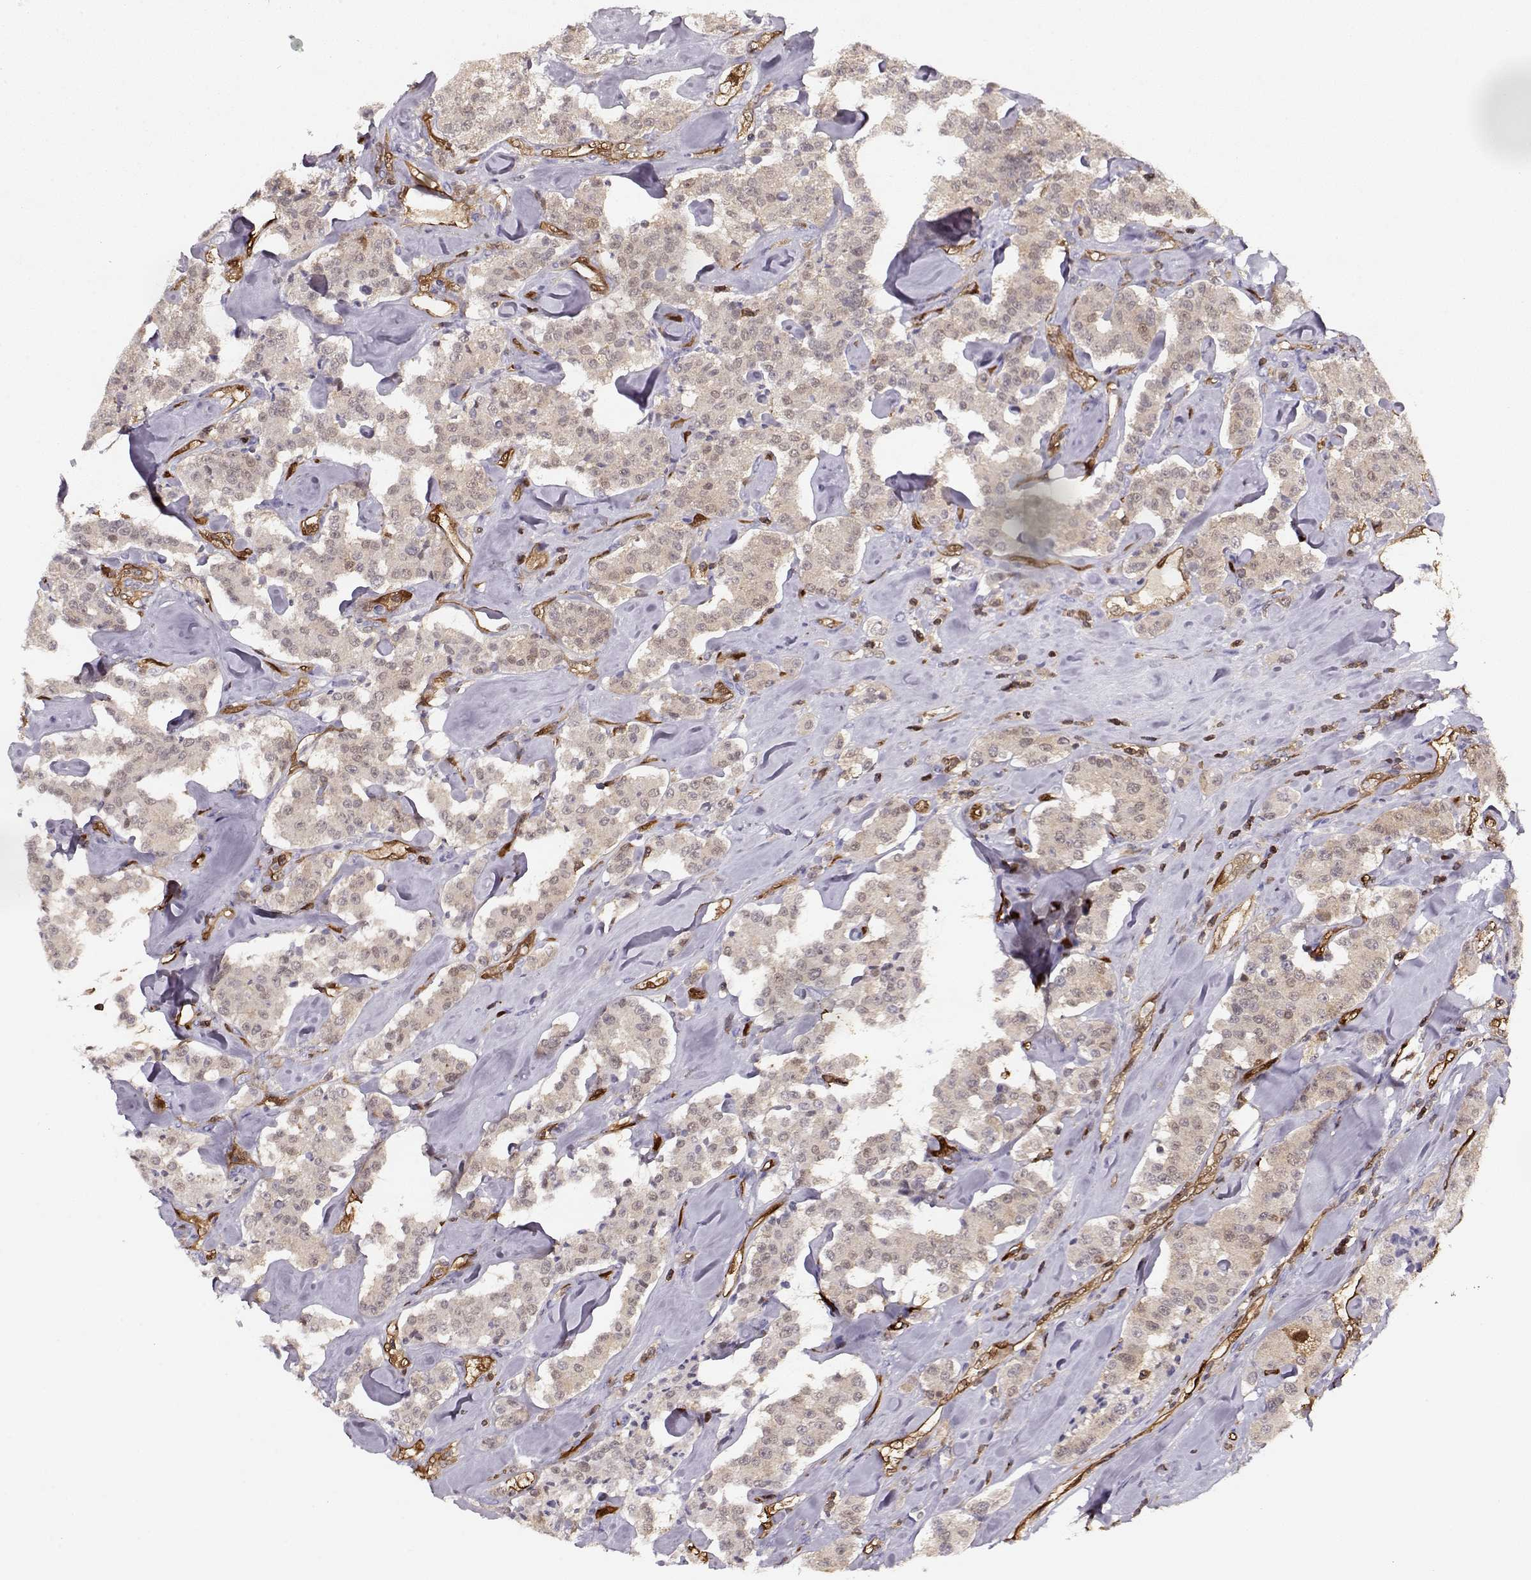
{"staining": {"intensity": "negative", "quantity": "none", "location": "none"}, "tissue": "carcinoid", "cell_type": "Tumor cells", "image_type": "cancer", "snomed": [{"axis": "morphology", "description": "Carcinoid, malignant, NOS"}, {"axis": "topography", "description": "Pancreas"}], "caption": "Image shows no protein staining in tumor cells of carcinoid tissue.", "gene": "PNP", "patient": {"sex": "male", "age": 41}}